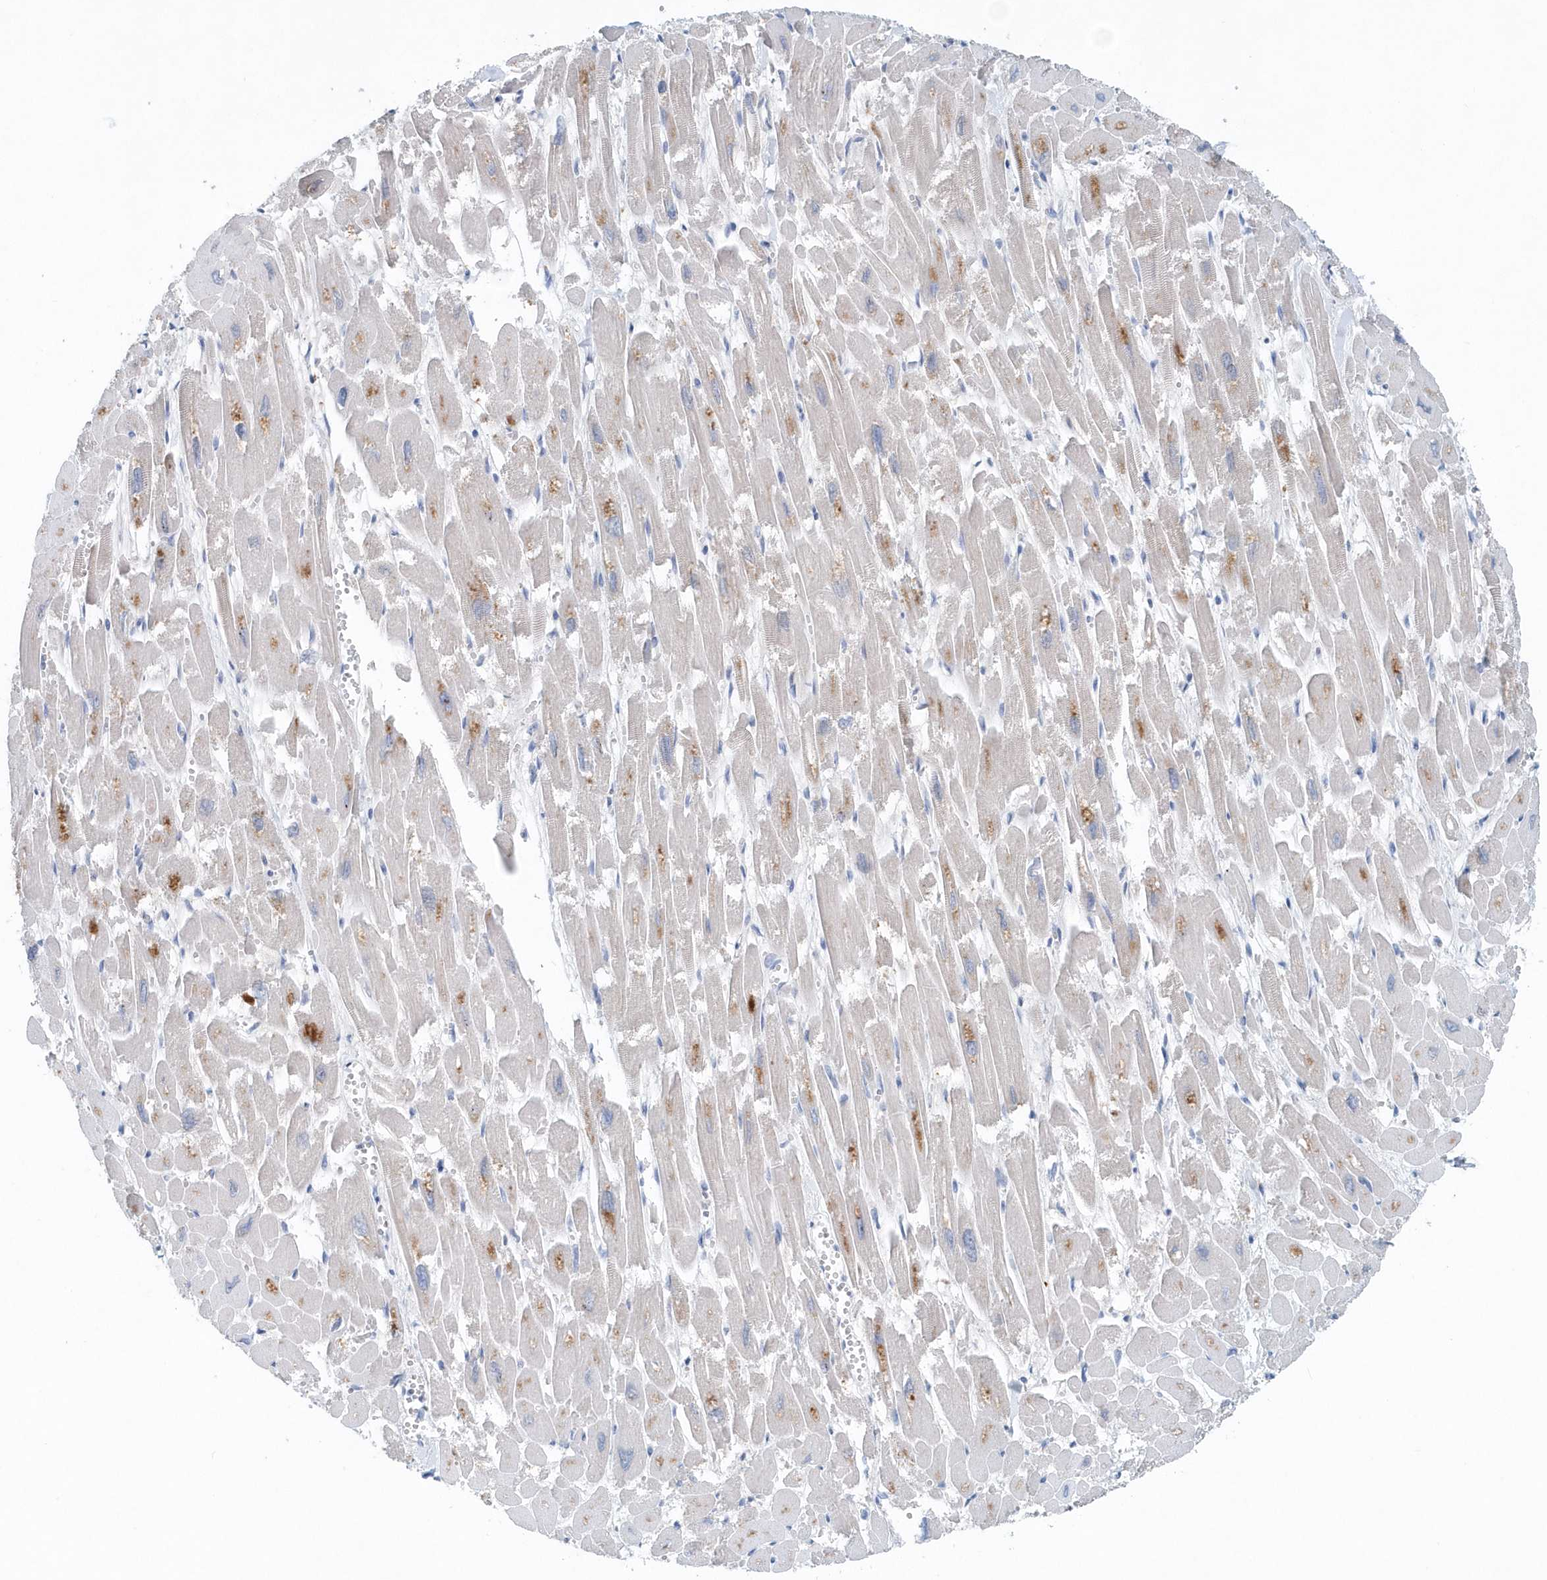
{"staining": {"intensity": "moderate", "quantity": "<25%", "location": "cytoplasmic/membranous"}, "tissue": "heart muscle", "cell_type": "Cardiomyocytes", "image_type": "normal", "snomed": [{"axis": "morphology", "description": "Normal tissue, NOS"}, {"axis": "topography", "description": "Heart"}], "caption": "Immunohistochemical staining of normal heart muscle shows low levels of moderate cytoplasmic/membranous staining in about <25% of cardiomyocytes.", "gene": "PFN2", "patient": {"sex": "male", "age": 54}}